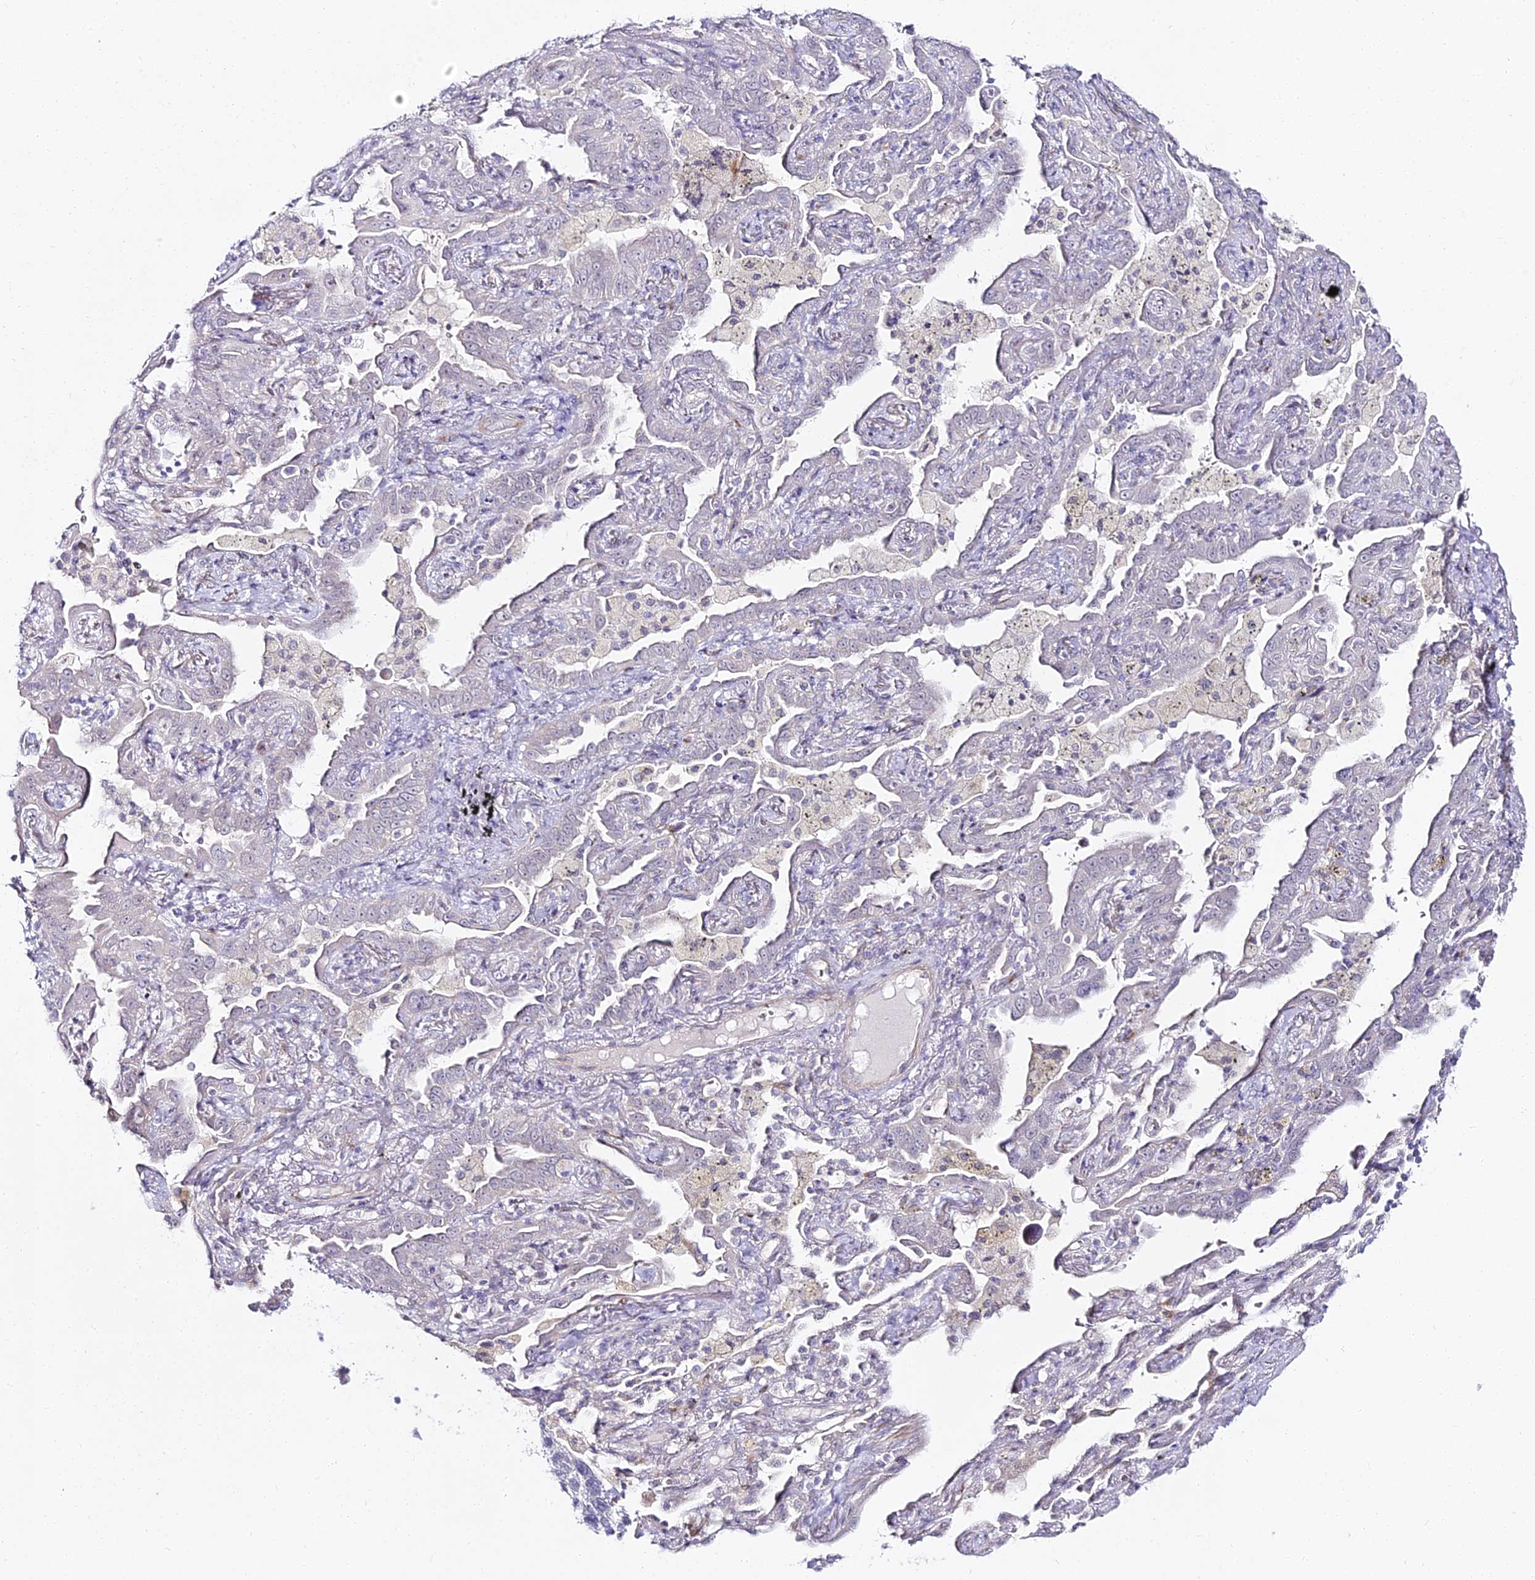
{"staining": {"intensity": "negative", "quantity": "none", "location": "none"}, "tissue": "lung cancer", "cell_type": "Tumor cells", "image_type": "cancer", "snomed": [{"axis": "morphology", "description": "Adenocarcinoma, NOS"}, {"axis": "topography", "description": "Lung"}], "caption": "Histopathology image shows no significant protein positivity in tumor cells of lung cancer (adenocarcinoma).", "gene": "ALPG", "patient": {"sex": "male", "age": 67}}